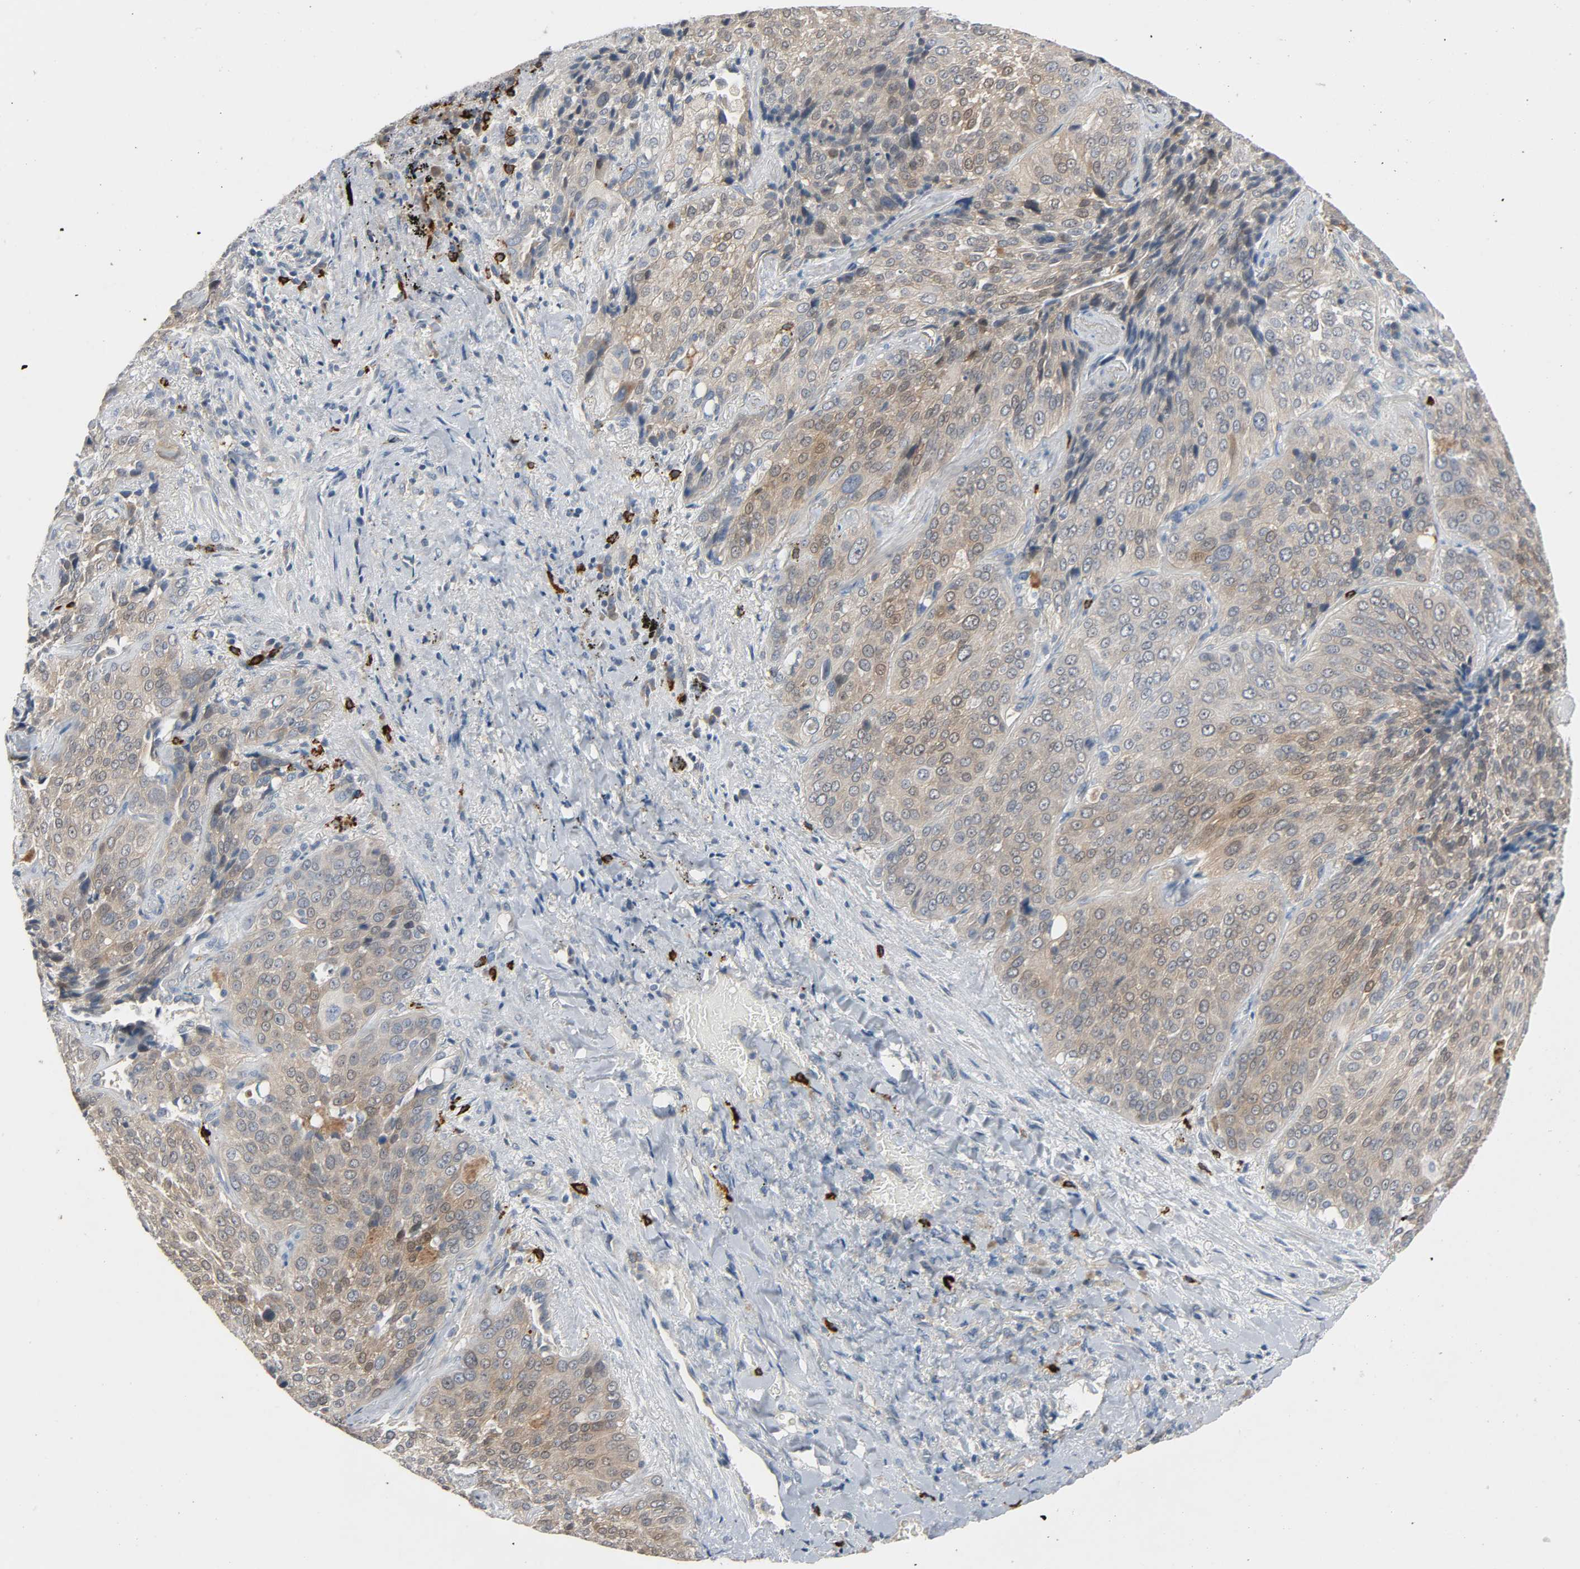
{"staining": {"intensity": "weak", "quantity": ">75%", "location": "cytoplasmic/membranous"}, "tissue": "lung cancer", "cell_type": "Tumor cells", "image_type": "cancer", "snomed": [{"axis": "morphology", "description": "Squamous cell carcinoma, NOS"}, {"axis": "topography", "description": "Lung"}], "caption": "This photomicrograph displays lung cancer (squamous cell carcinoma) stained with immunohistochemistry to label a protein in brown. The cytoplasmic/membranous of tumor cells show weak positivity for the protein. Nuclei are counter-stained blue.", "gene": "LIMCH1", "patient": {"sex": "male", "age": 54}}